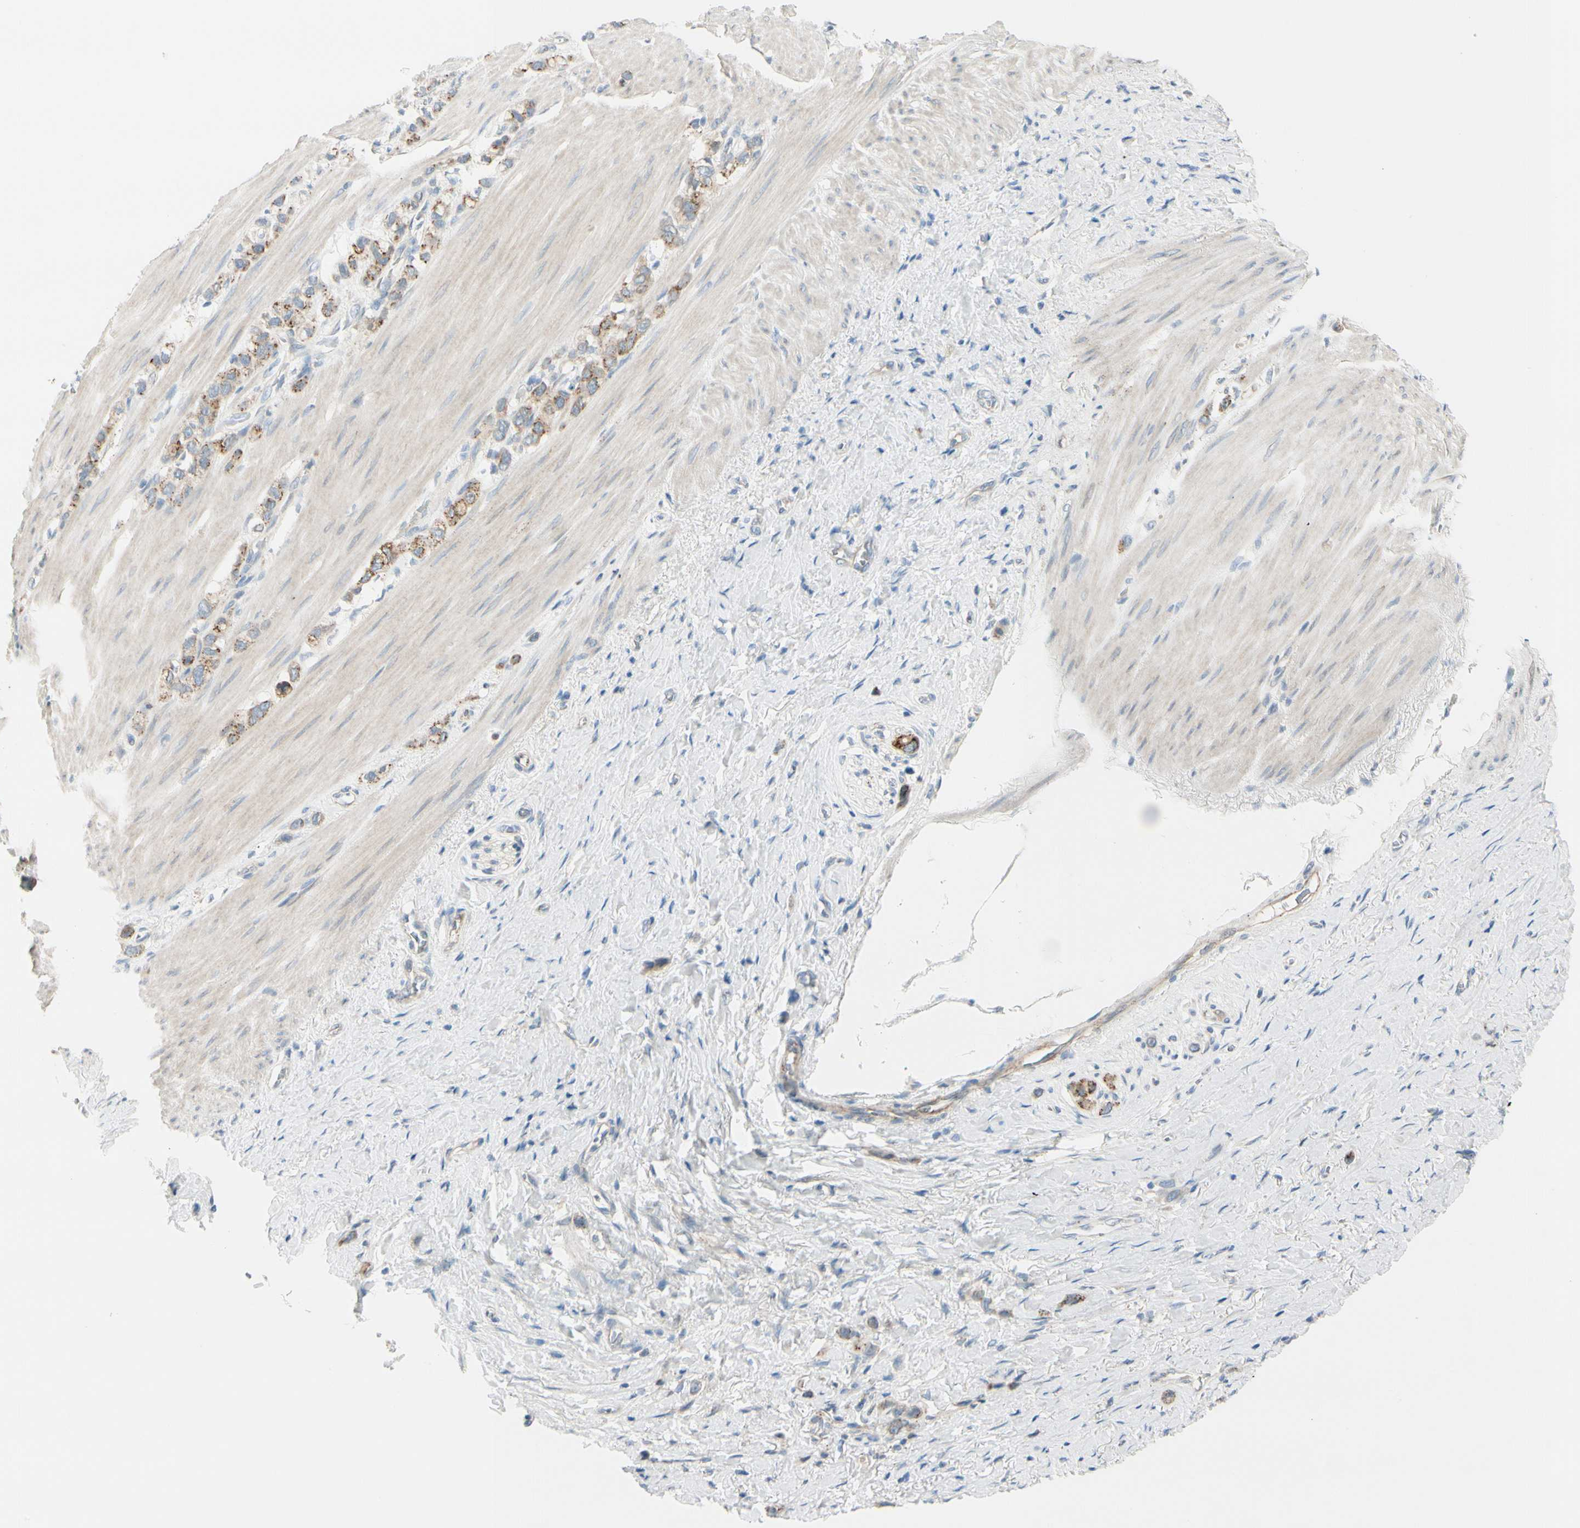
{"staining": {"intensity": "moderate", "quantity": ">75%", "location": "cytoplasmic/membranous"}, "tissue": "stomach cancer", "cell_type": "Tumor cells", "image_type": "cancer", "snomed": [{"axis": "morphology", "description": "Normal tissue, NOS"}, {"axis": "morphology", "description": "Adenocarcinoma, NOS"}, {"axis": "morphology", "description": "Adenocarcinoma, High grade"}, {"axis": "topography", "description": "Stomach, upper"}, {"axis": "topography", "description": "Stomach"}], "caption": "The micrograph demonstrates staining of stomach cancer (adenocarcinoma), revealing moderate cytoplasmic/membranous protein staining (brown color) within tumor cells. (DAB IHC with brightfield microscopy, high magnification).", "gene": "GALNT5", "patient": {"sex": "female", "age": 65}}